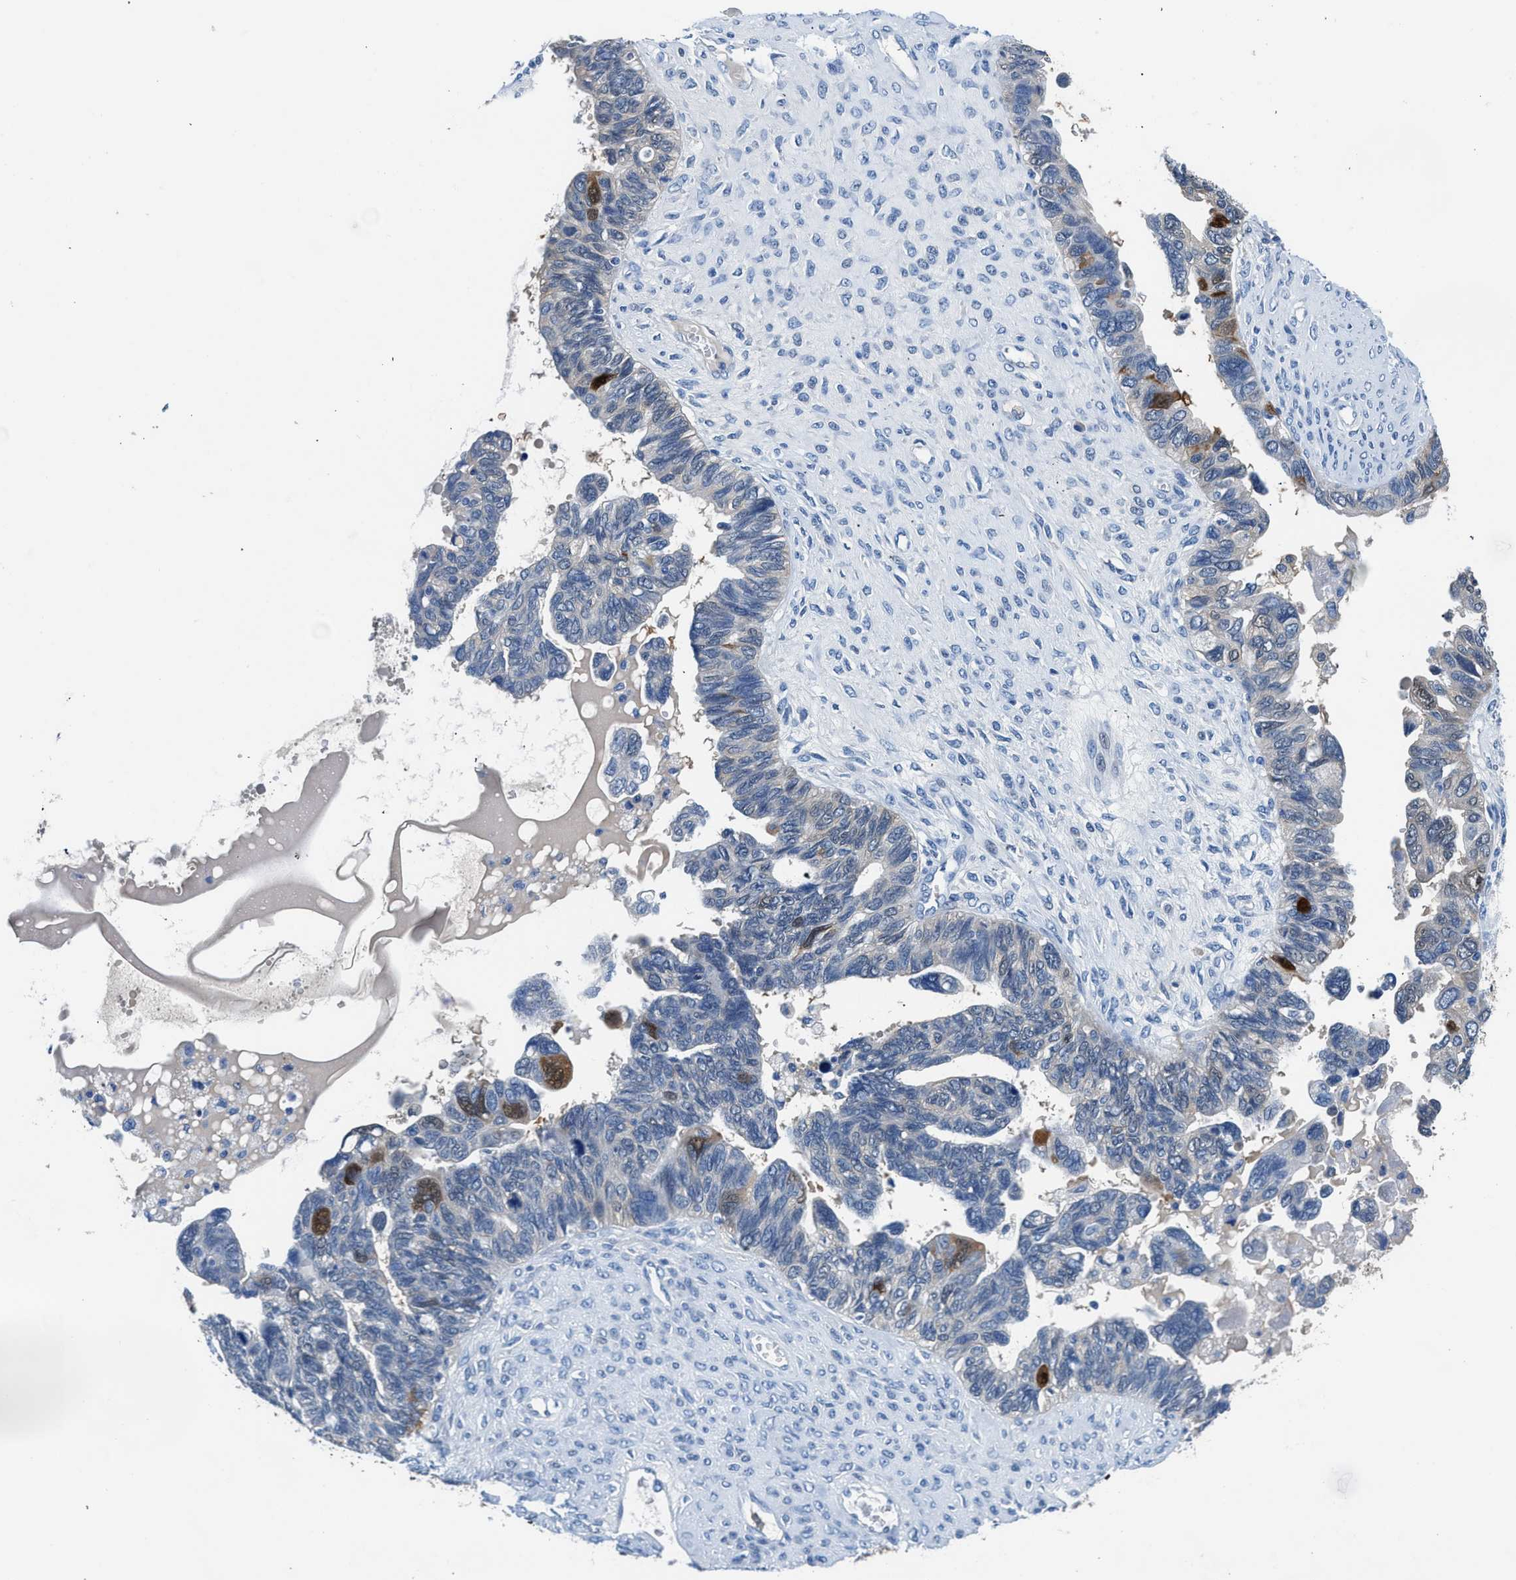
{"staining": {"intensity": "moderate", "quantity": "<25%", "location": "cytoplasmic/membranous,nuclear"}, "tissue": "ovarian cancer", "cell_type": "Tumor cells", "image_type": "cancer", "snomed": [{"axis": "morphology", "description": "Cystadenocarcinoma, serous, NOS"}, {"axis": "topography", "description": "Ovary"}], "caption": "This is an image of immunohistochemistry staining of ovarian serous cystadenocarcinoma, which shows moderate expression in the cytoplasmic/membranous and nuclear of tumor cells.", "gene": "FADS6", "patient": {"sex": "female", "age": 79}}